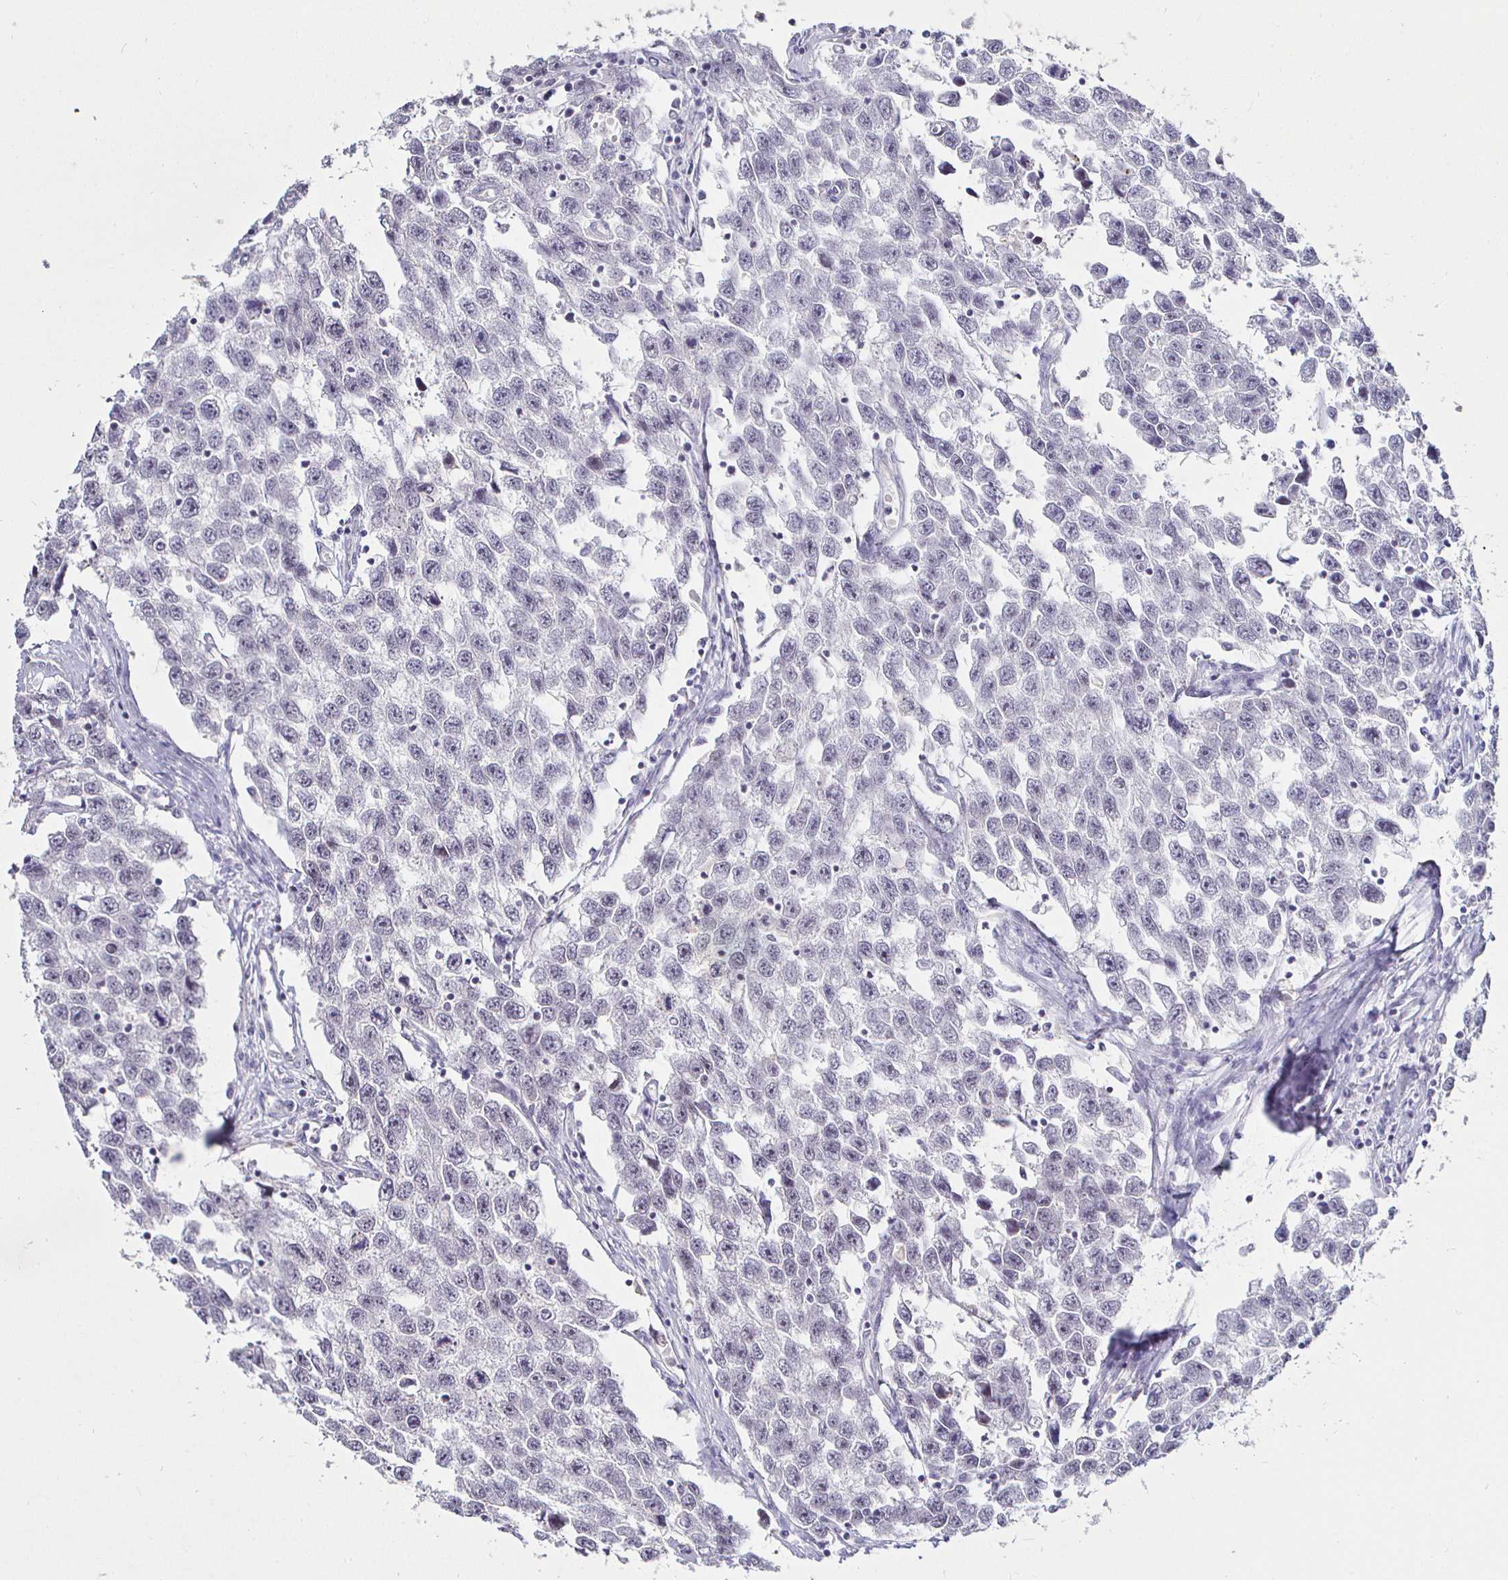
{"staining": {"intensity": "negative", "quantity": "none", "location": "none"}, "tissue": "testis cancer", "cell_type": "Tumor cells", "image_type": "cancer", "snomed": [{"axis": "morphology", "description": "Seminoma, NOS"}, {"axis": "topography", "description": "Testis"}], "caption": "Tumor cells show no significant protein positivity in testis cancer (seminoma).", "gene": "MLH1", "patient": {"sex": "male", "age": 33}}